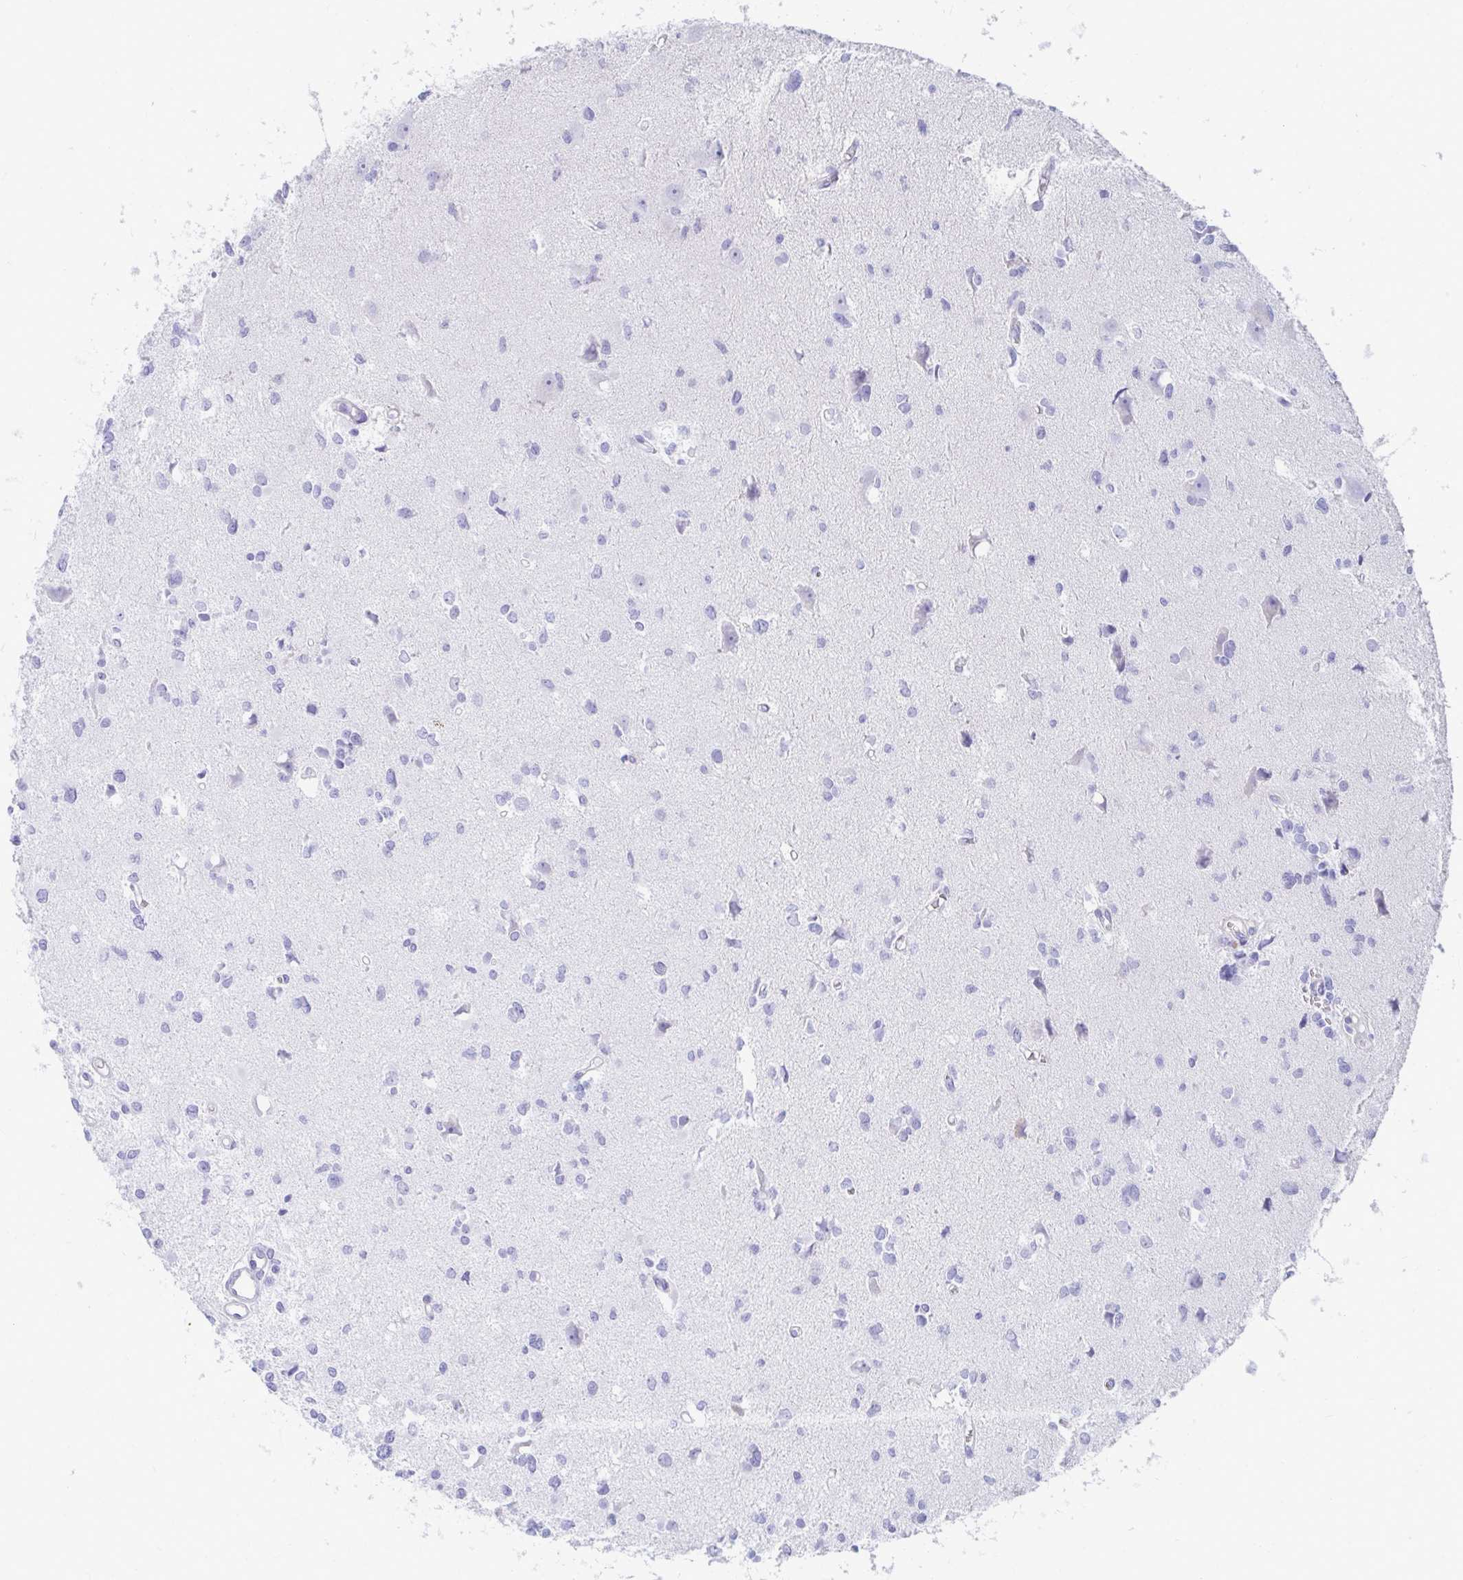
{"staining": {"intensity": "negative", "quantity": "none", "location": "none"}, "tissue": "glioma", "cell_type": "Tumor cells", "image_type": "cancer", "snomed": [{"axis": "morphology", "description": "Glioma, malignant, High grade"}, {"axis": "topography", "description": "Brain"}], "caption": "Glioma stained for a protein using immunohistochemistry (IHC) shows no staining tumor cells.", "gene": "SHISA8", "patient": {"sex": "male", "age": 23}}